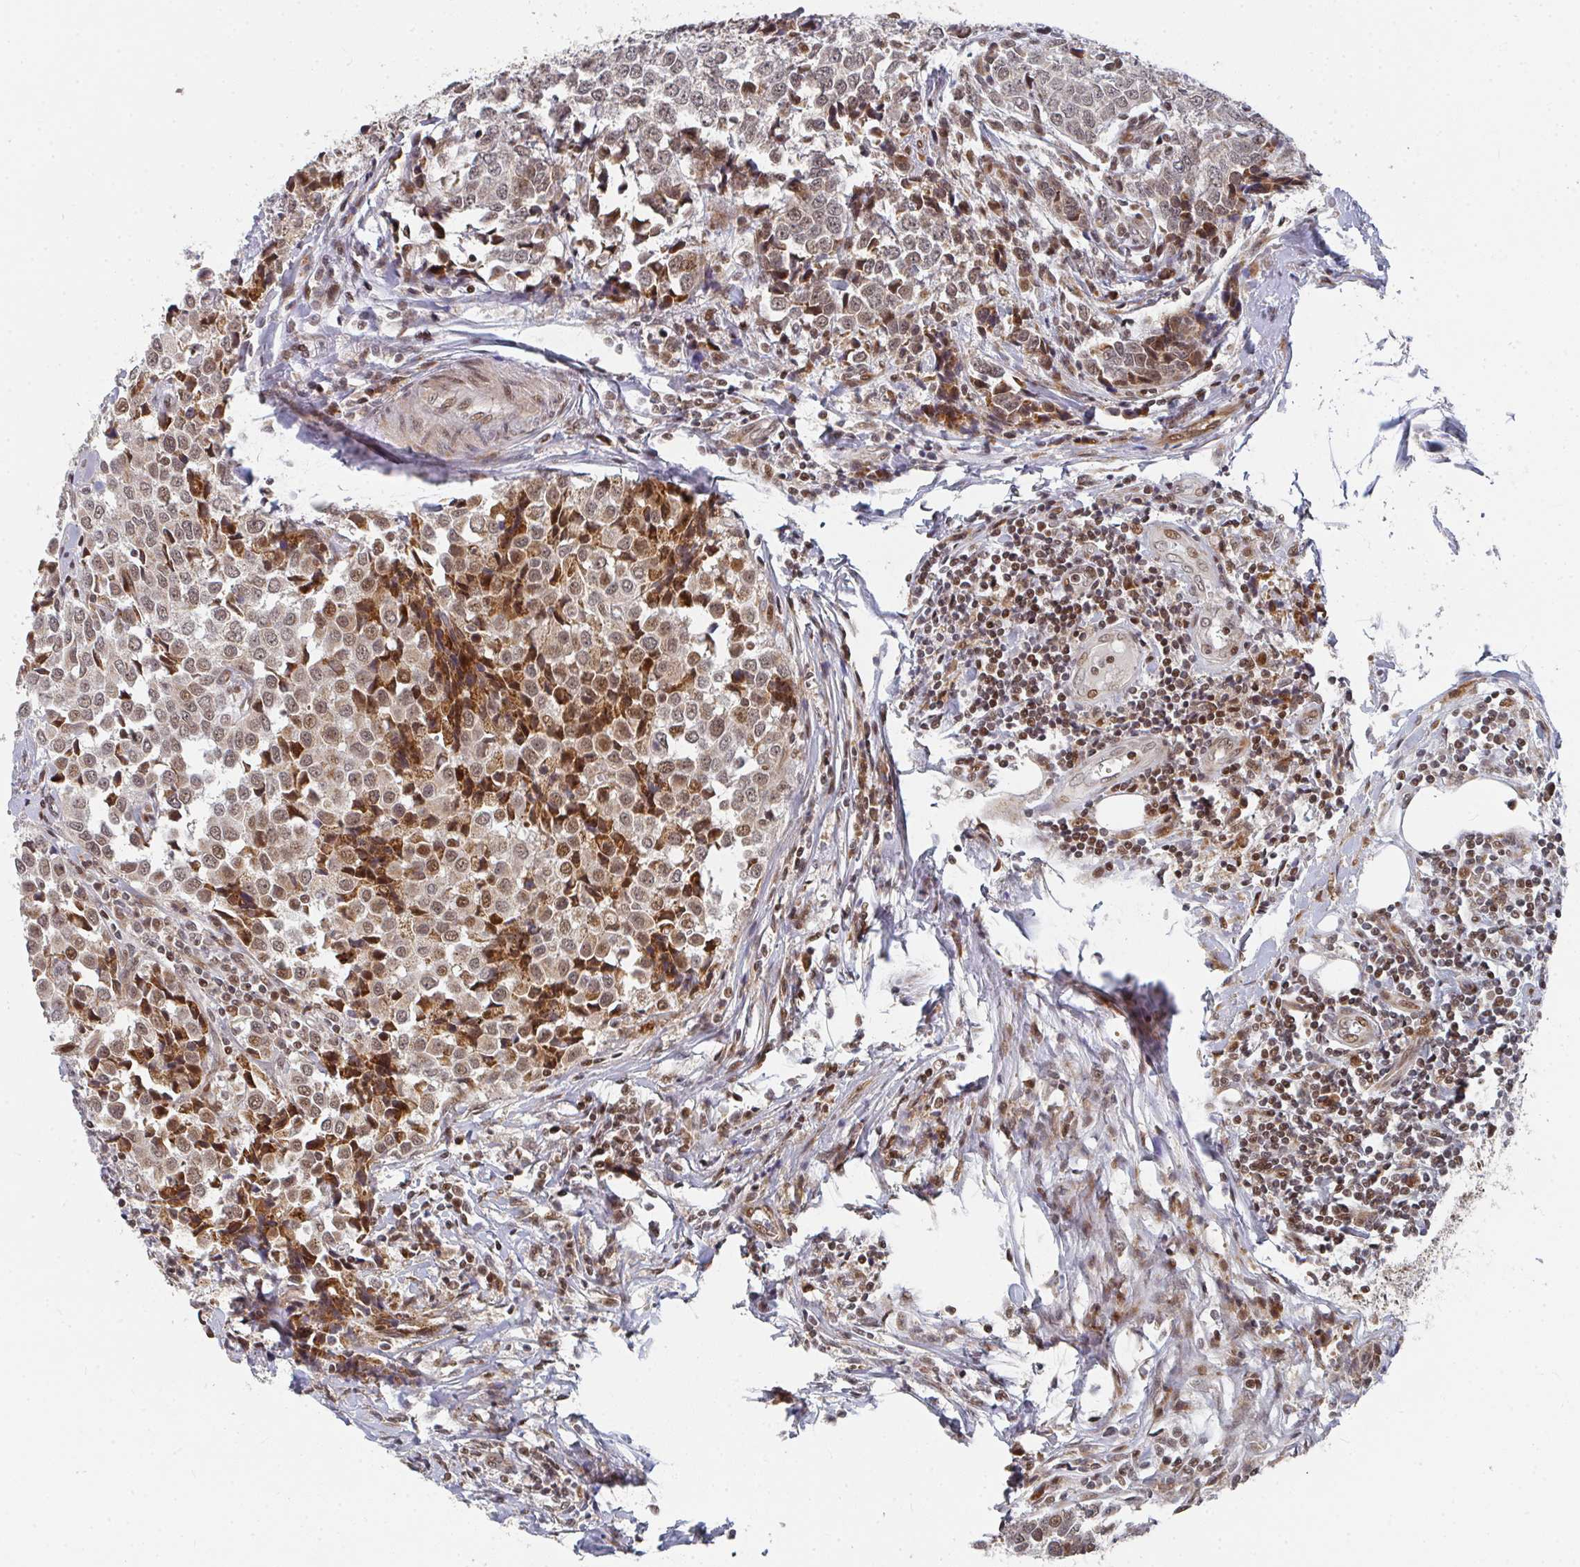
{"staining": {"intensity": "weak", "quantity": ">75%", "location": "cytoplasmic/membranous,nuclear"}, "tissue": "breast cancer", "cell_type": "Tumor cells", "image_type": "cancer", "snomed": [{"axis": "morphology", "description": "Duct carcinoma"}, {"axis": "topography", "description": "Breast"}], "caption": "Protein expression analysis of breast invasive ductal carcinoma reveals weak cytoplasmic/membranous and nuclear staining in about >75% of tumor cells. (brown staining indicates protein expression, while blue staining denotes nuclei).", "gene": "RBBP5", "patient": {"sex": "female", "age": 80}}